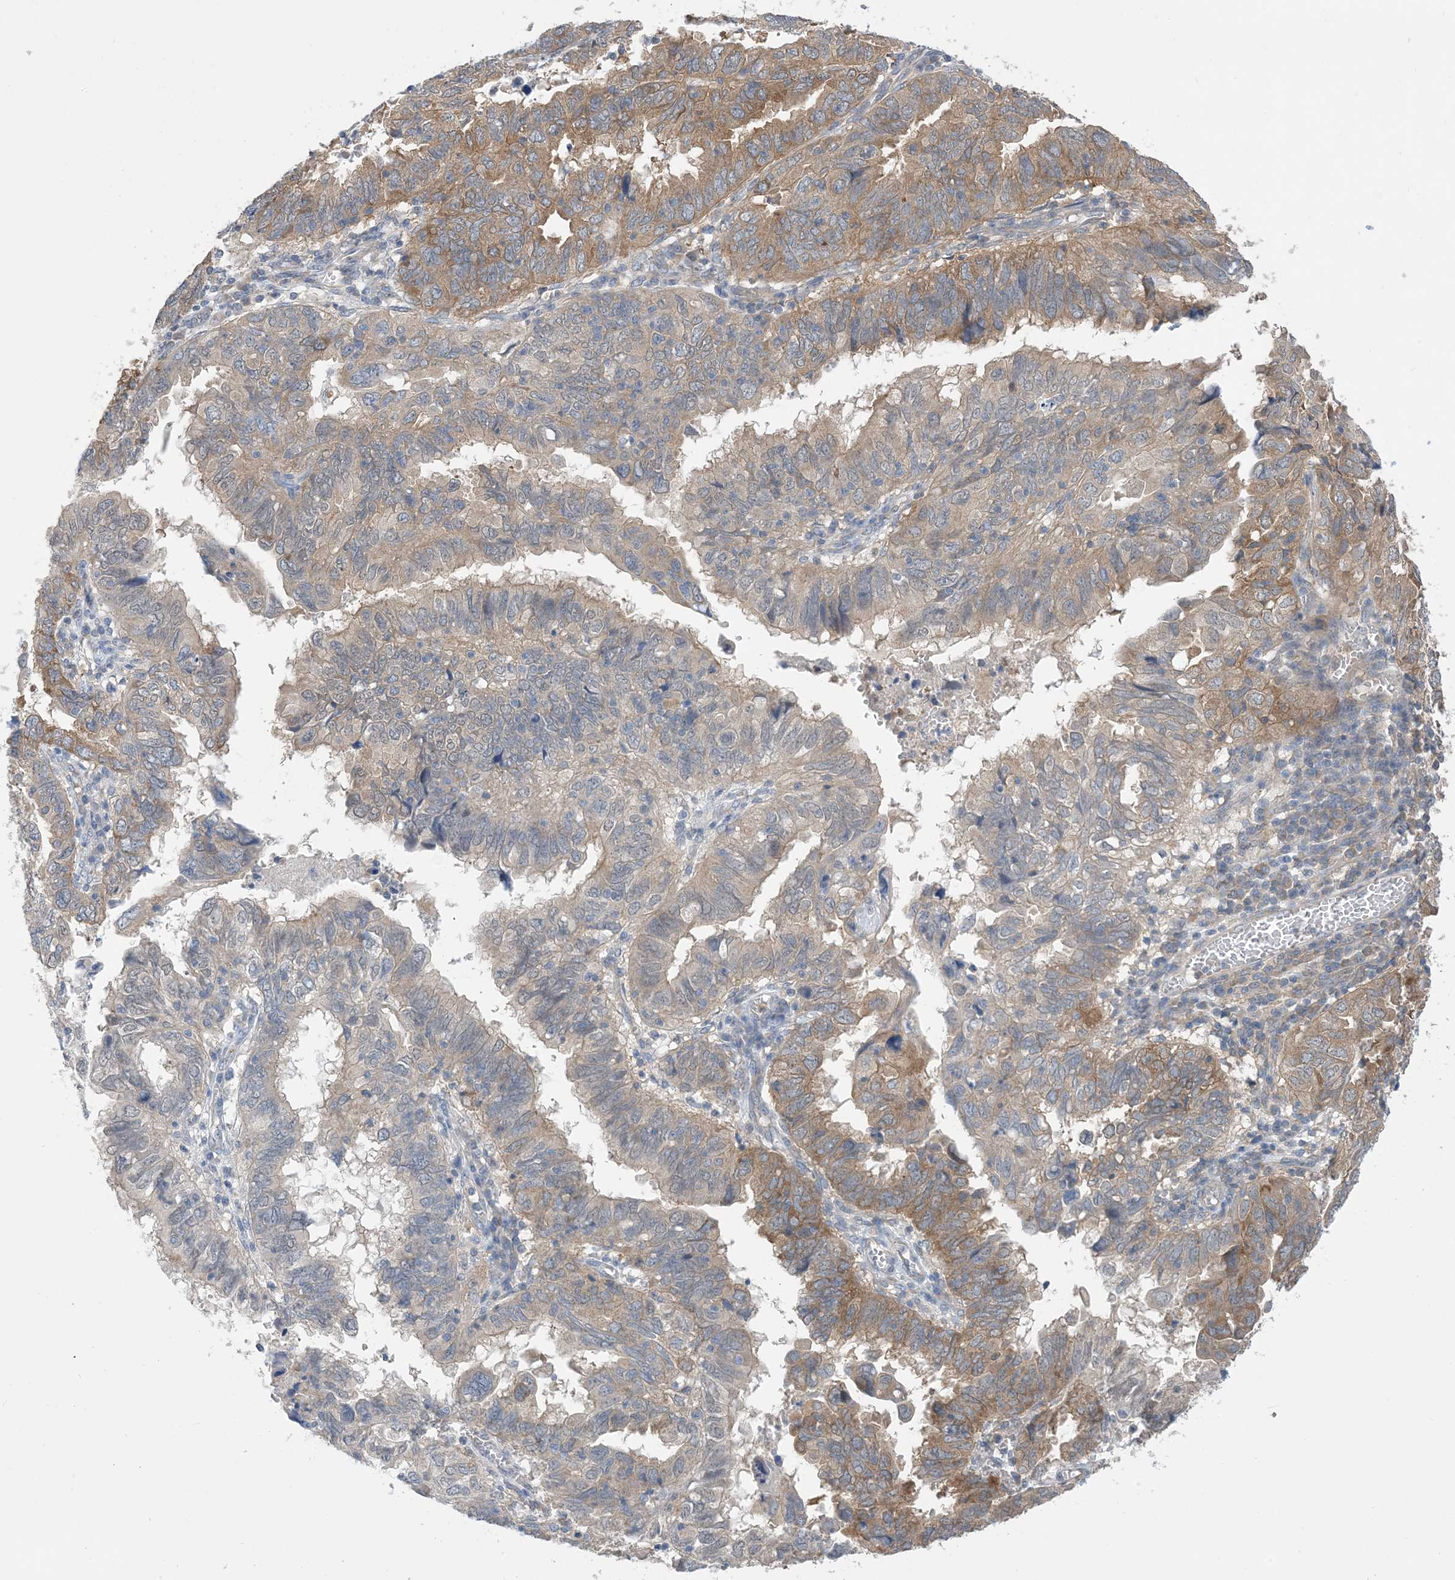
{"staining": {"intensity": "moderate", "quantity": "25%-75%", "location": "cytoplasmic/membranous"}, "tissue": "endometrial cancer", "cell_type": "Tumor cells", "image_type": "cancer", "snomed": [{"axis": "morphology", "description": "Adenocarcinoma, NOS"}, {"axis": "topography", "description": "Uterus"}], "caption": "The photomicrograph shows a brown stain indicating the presence of a protein in the cytoplasmic/membranous of tumor cells in endometrial adenocarcinoma.", "gene": "EHBP1", "patient": {"sex": "female", "age": 77}}